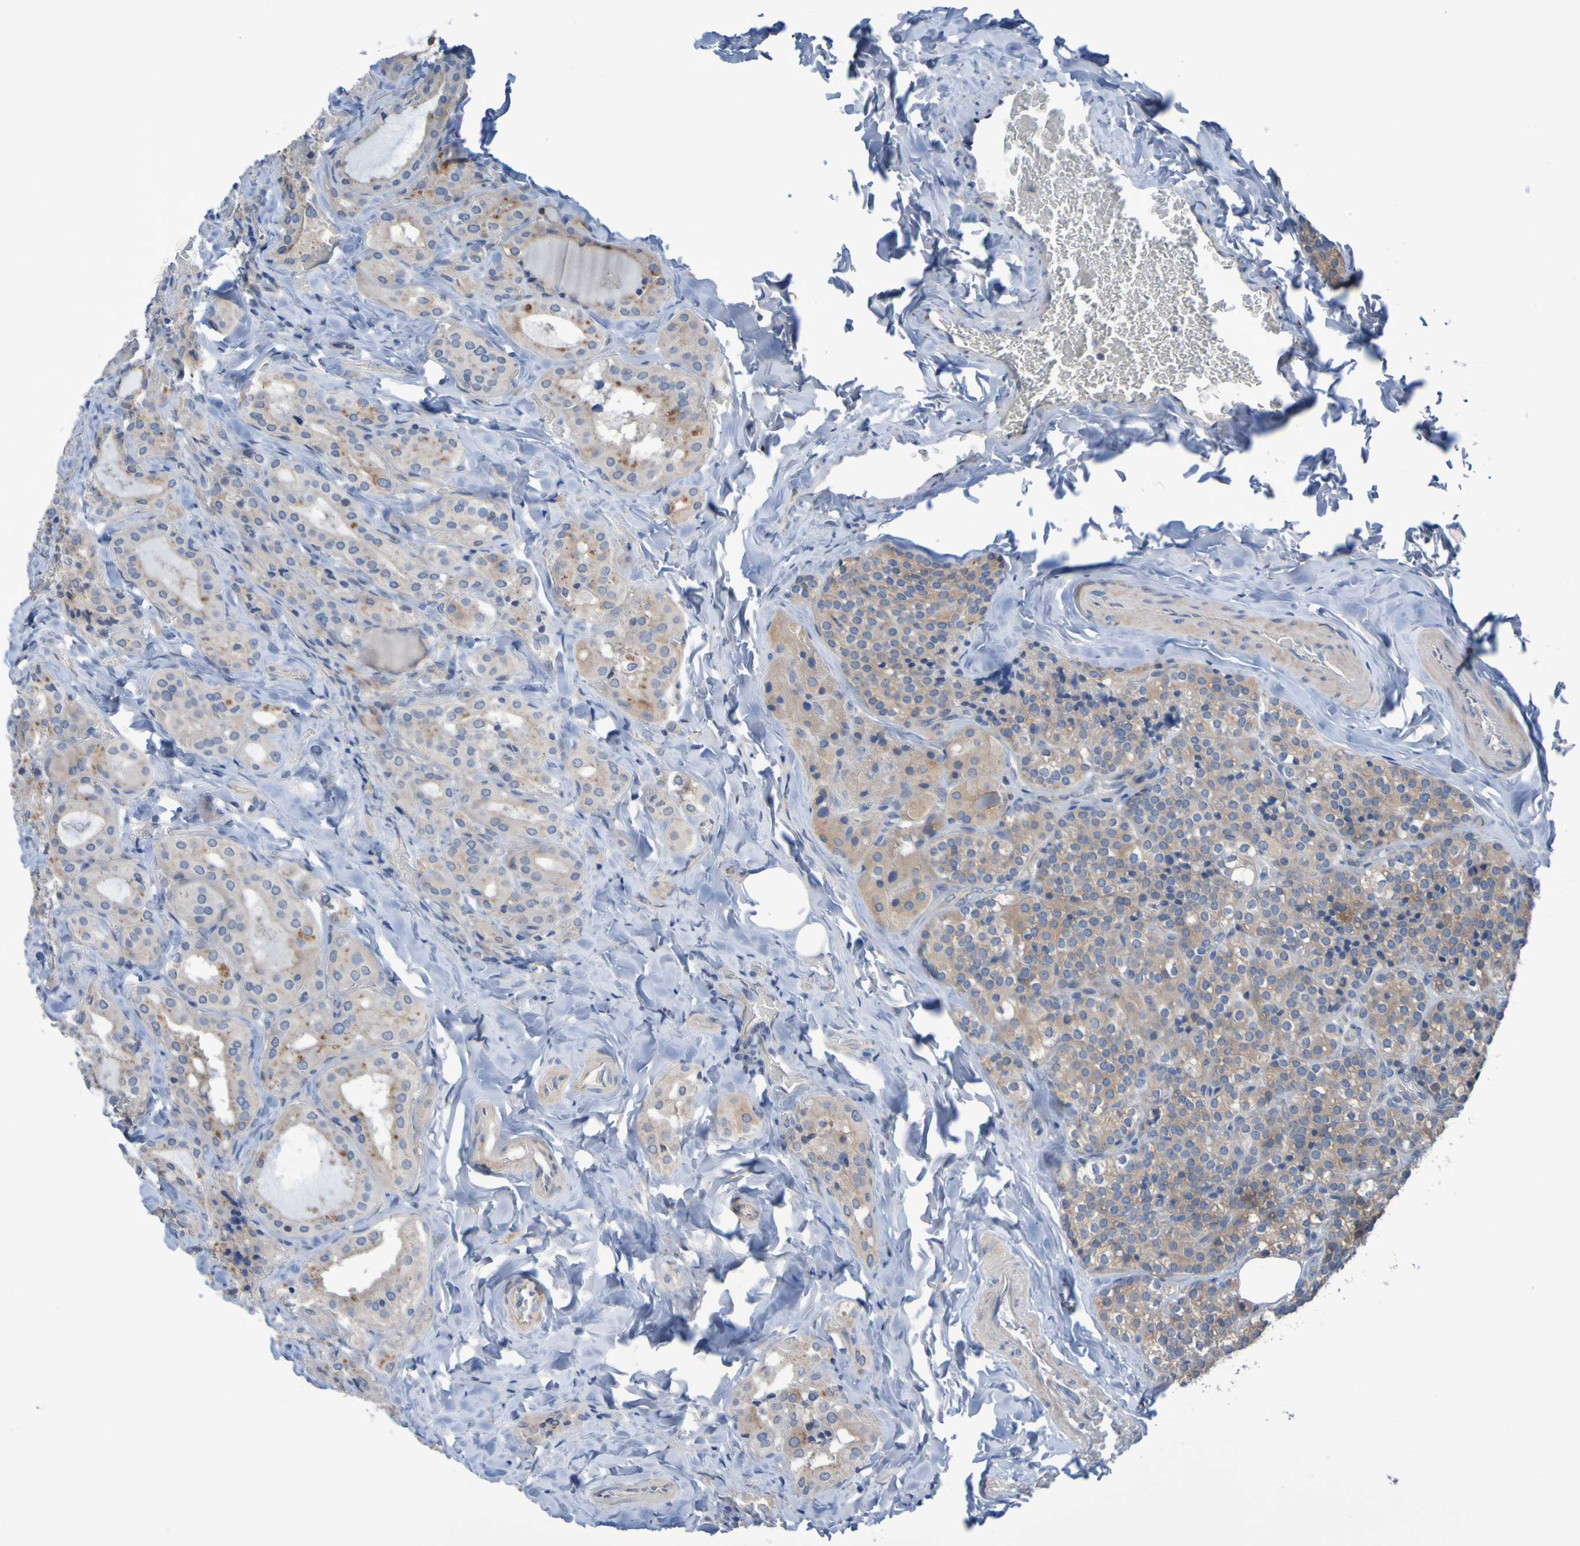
{"staining": {"intensity": "moderate", "quantity": "25%-75%", "location": "cytoplasmic/membranous"}, "tissue": "parathyroid gland", "cell_type": "Glandular cells", "image_type": "normal", "snomed": [{"axis": "morphology", "description": "Normal tissue, NOS"}, {"axis": "morphology", "description": "Atrophy, NOS"}, {"axis": "topography", "description": "Parathyroid gland"}], "caption": "Immunohistochemistry (DAB (3,3'-diaminobenzidine)) staining of benign human parathyroid gland reveals moderate cytoplasmic/membranous protein positivity in about 25%-75% of glandular cells.", "gene": "NPRL3", "patient": {"sex": "female", "age": 54}}